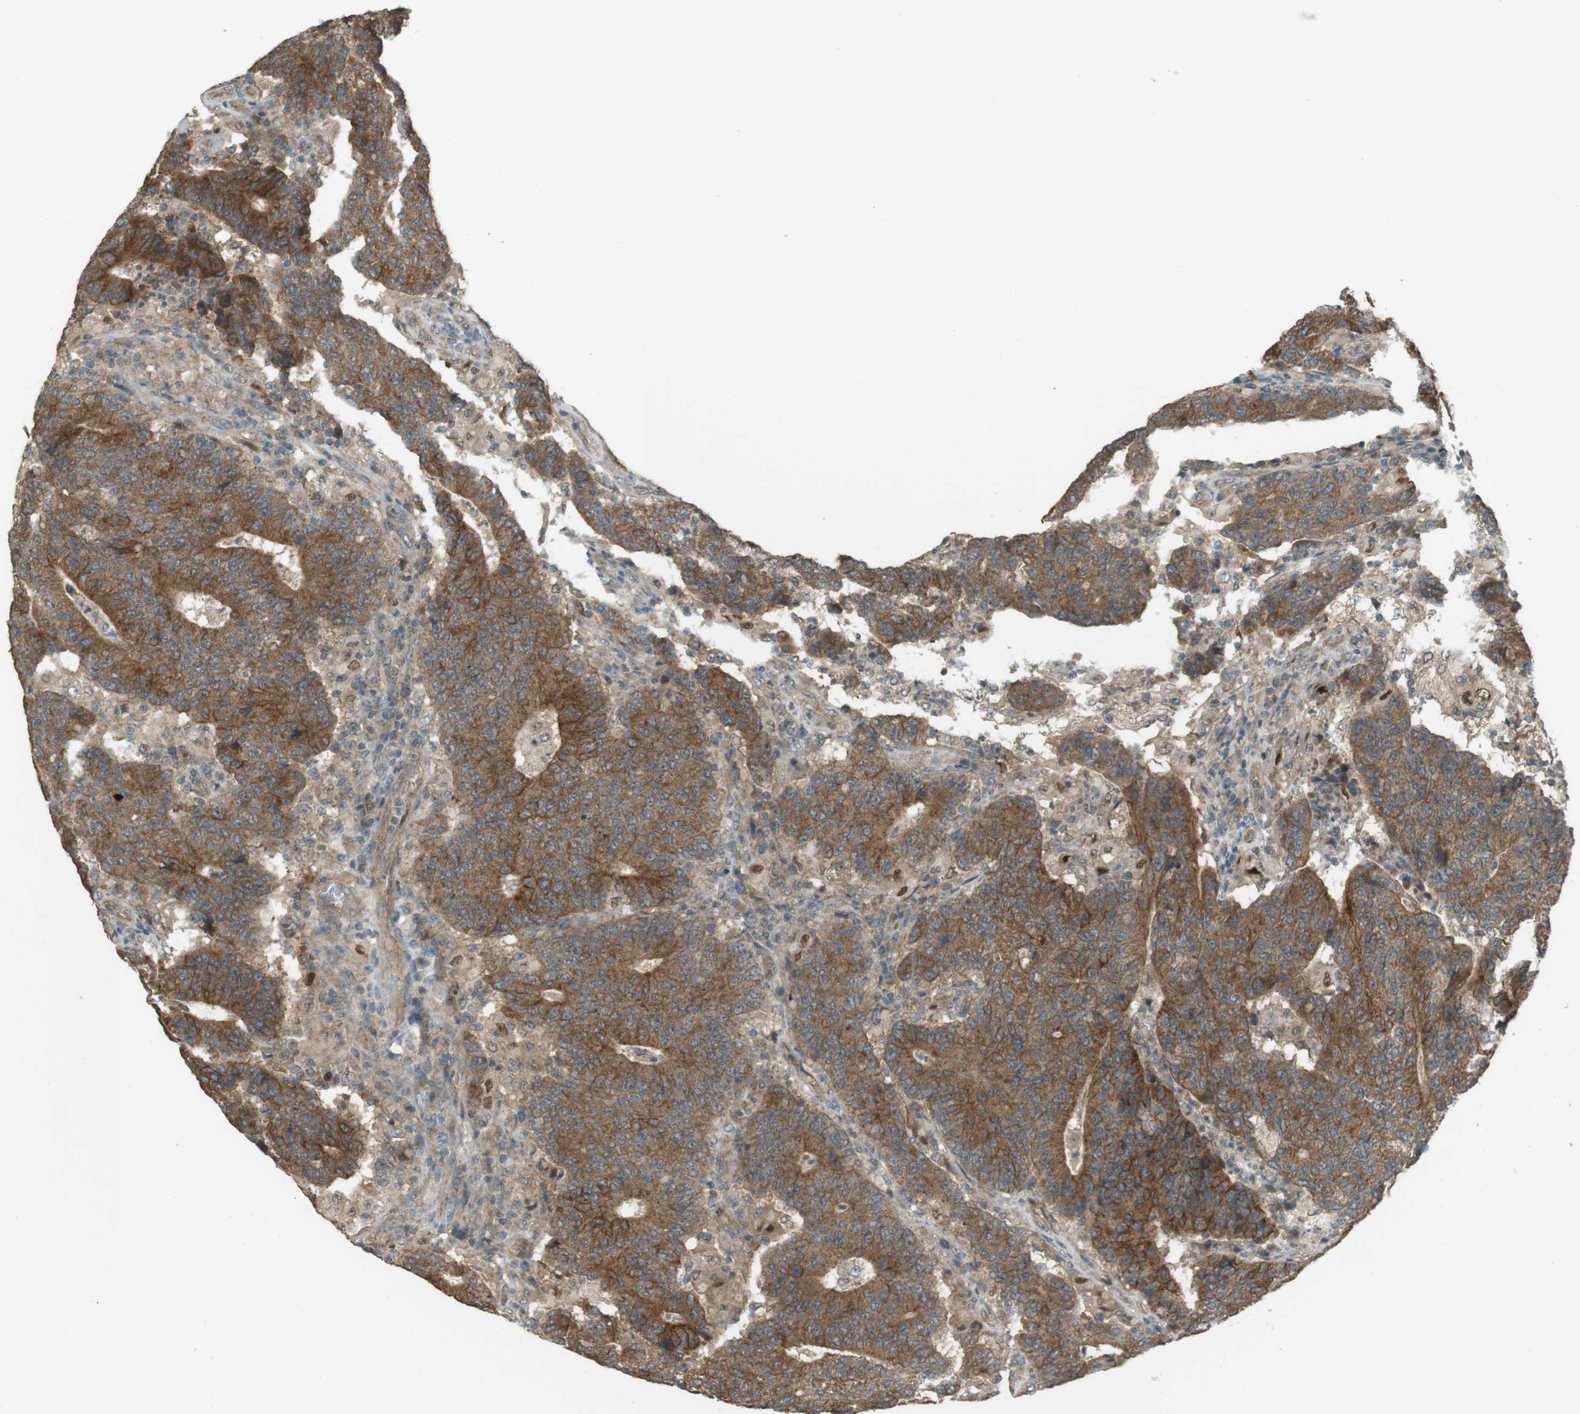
{"staining": {"intensity": "moderate", "quantity": ">75%", "location": "cytoplasmic/membranous"}, "tissue": "colorectal cancer", "cell_type": "Tumor cells", "image_type": "cancer", "snomed": [{"axis": "morphology", "description": "Normal tissue, NOS"}, {"axis": "morphology", "description": "Adenocarcinoma, NOS"}, {"axis": "topography", "description": "Colon"}], "caption": "This histopathology image exhibits immunohistochemistry staining of human colorectal adenocarcinoma, with medium moderate cytoplasmic/membranous expression in about >75% of tumor cells.", "gene": "ZDHHC20", "patient": {"sex": "female", "age": 75}}